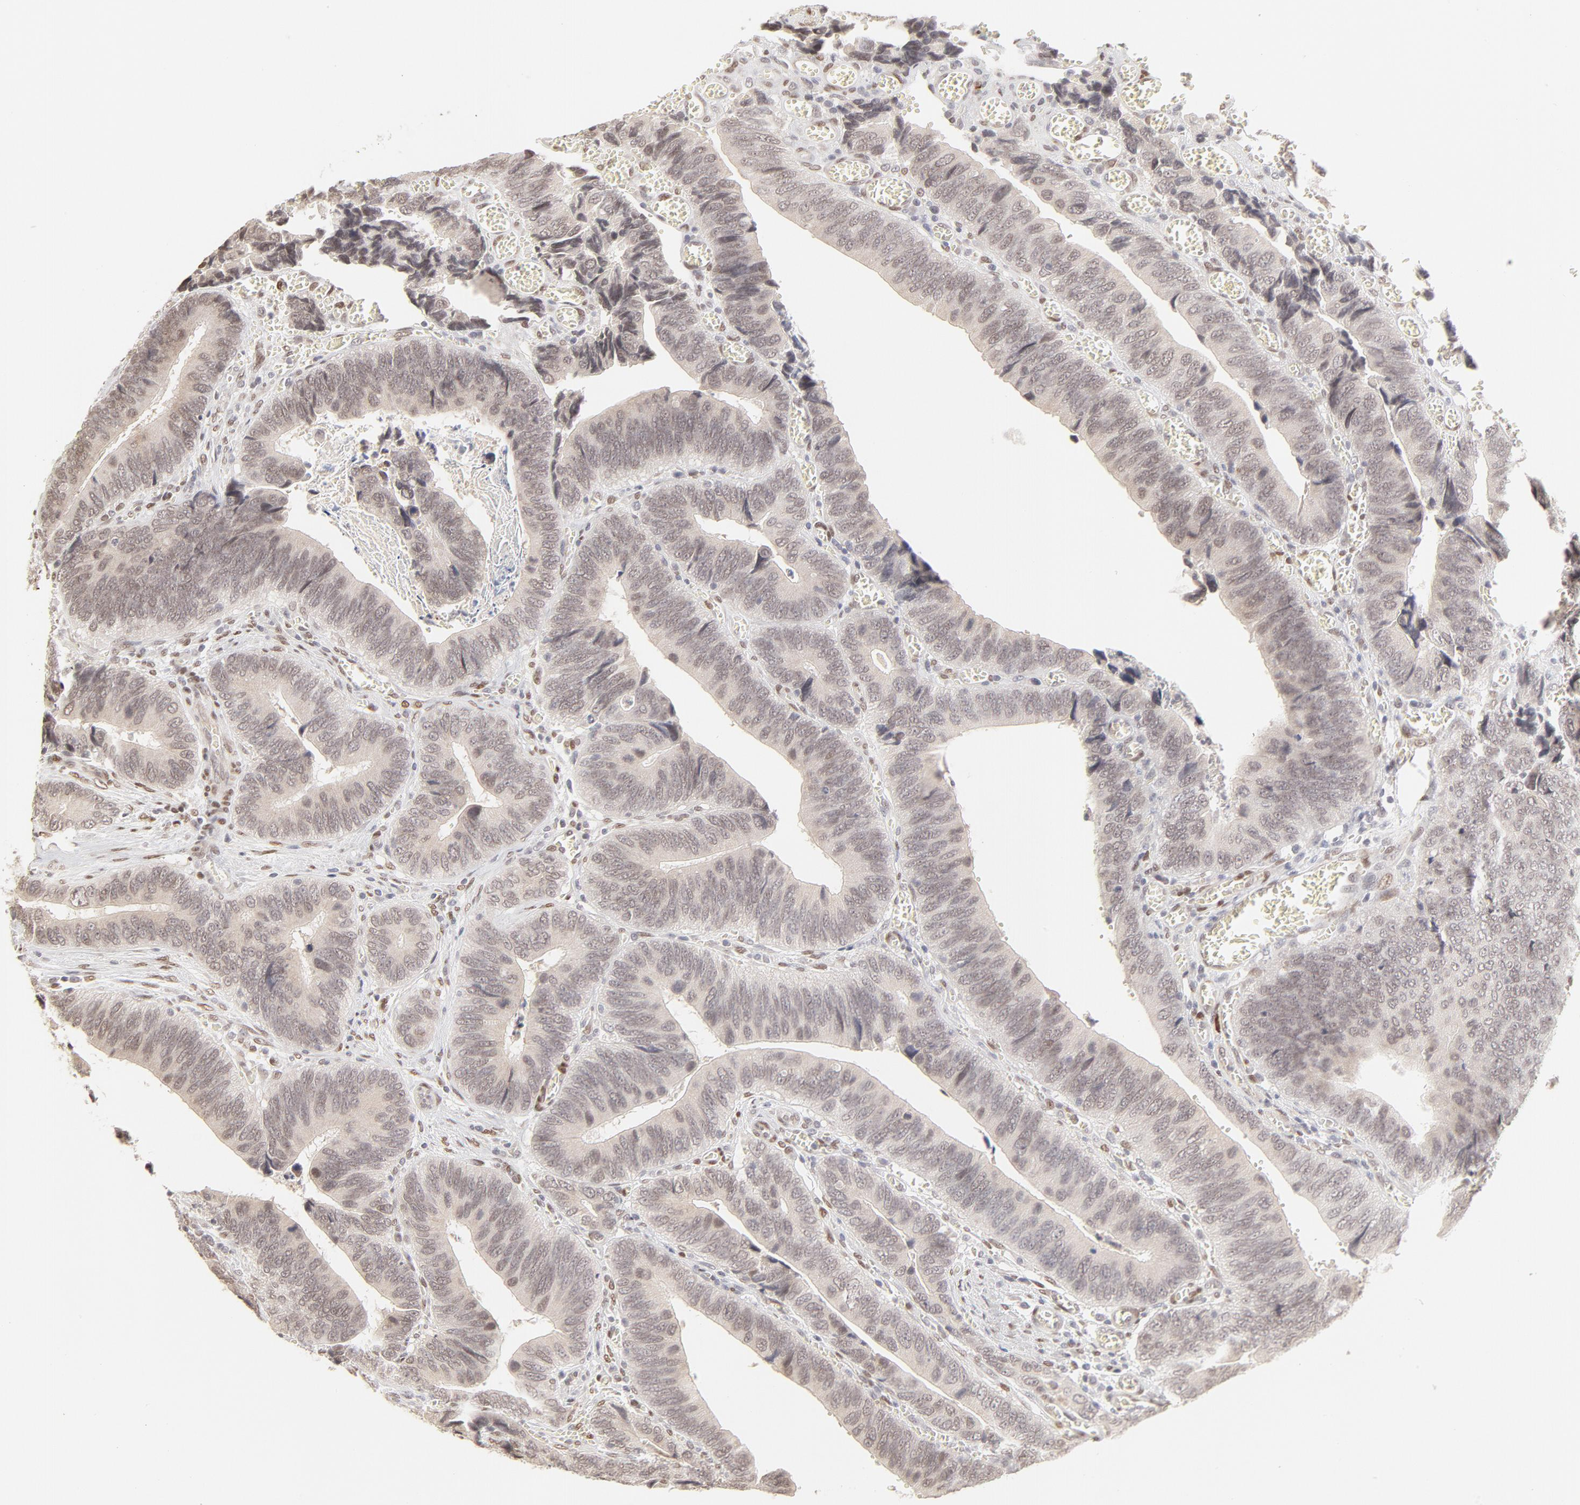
{"staining": {"intensity": "weak", "quantity": "<25%", "location": "nuclear"}, "tissue": "colorectal cancer", "cell_type": "Tumor cells", "image_type": "cancer", "snomed": [{"axis": "morphology", "description": "Adenocarcinoma, NOS"}, {"axis": "topography", "description": "Colon"}], "caption": "Immunohistochemistry micrograph of neoplastic tissue: human colorectal adenocarcinoma stained with DAB (3,3'-diaminobenzidine) displays no significant protein expression in tumor cells.", "gene": "PBX3", "patient": {"sex": "male", "age": 72}}